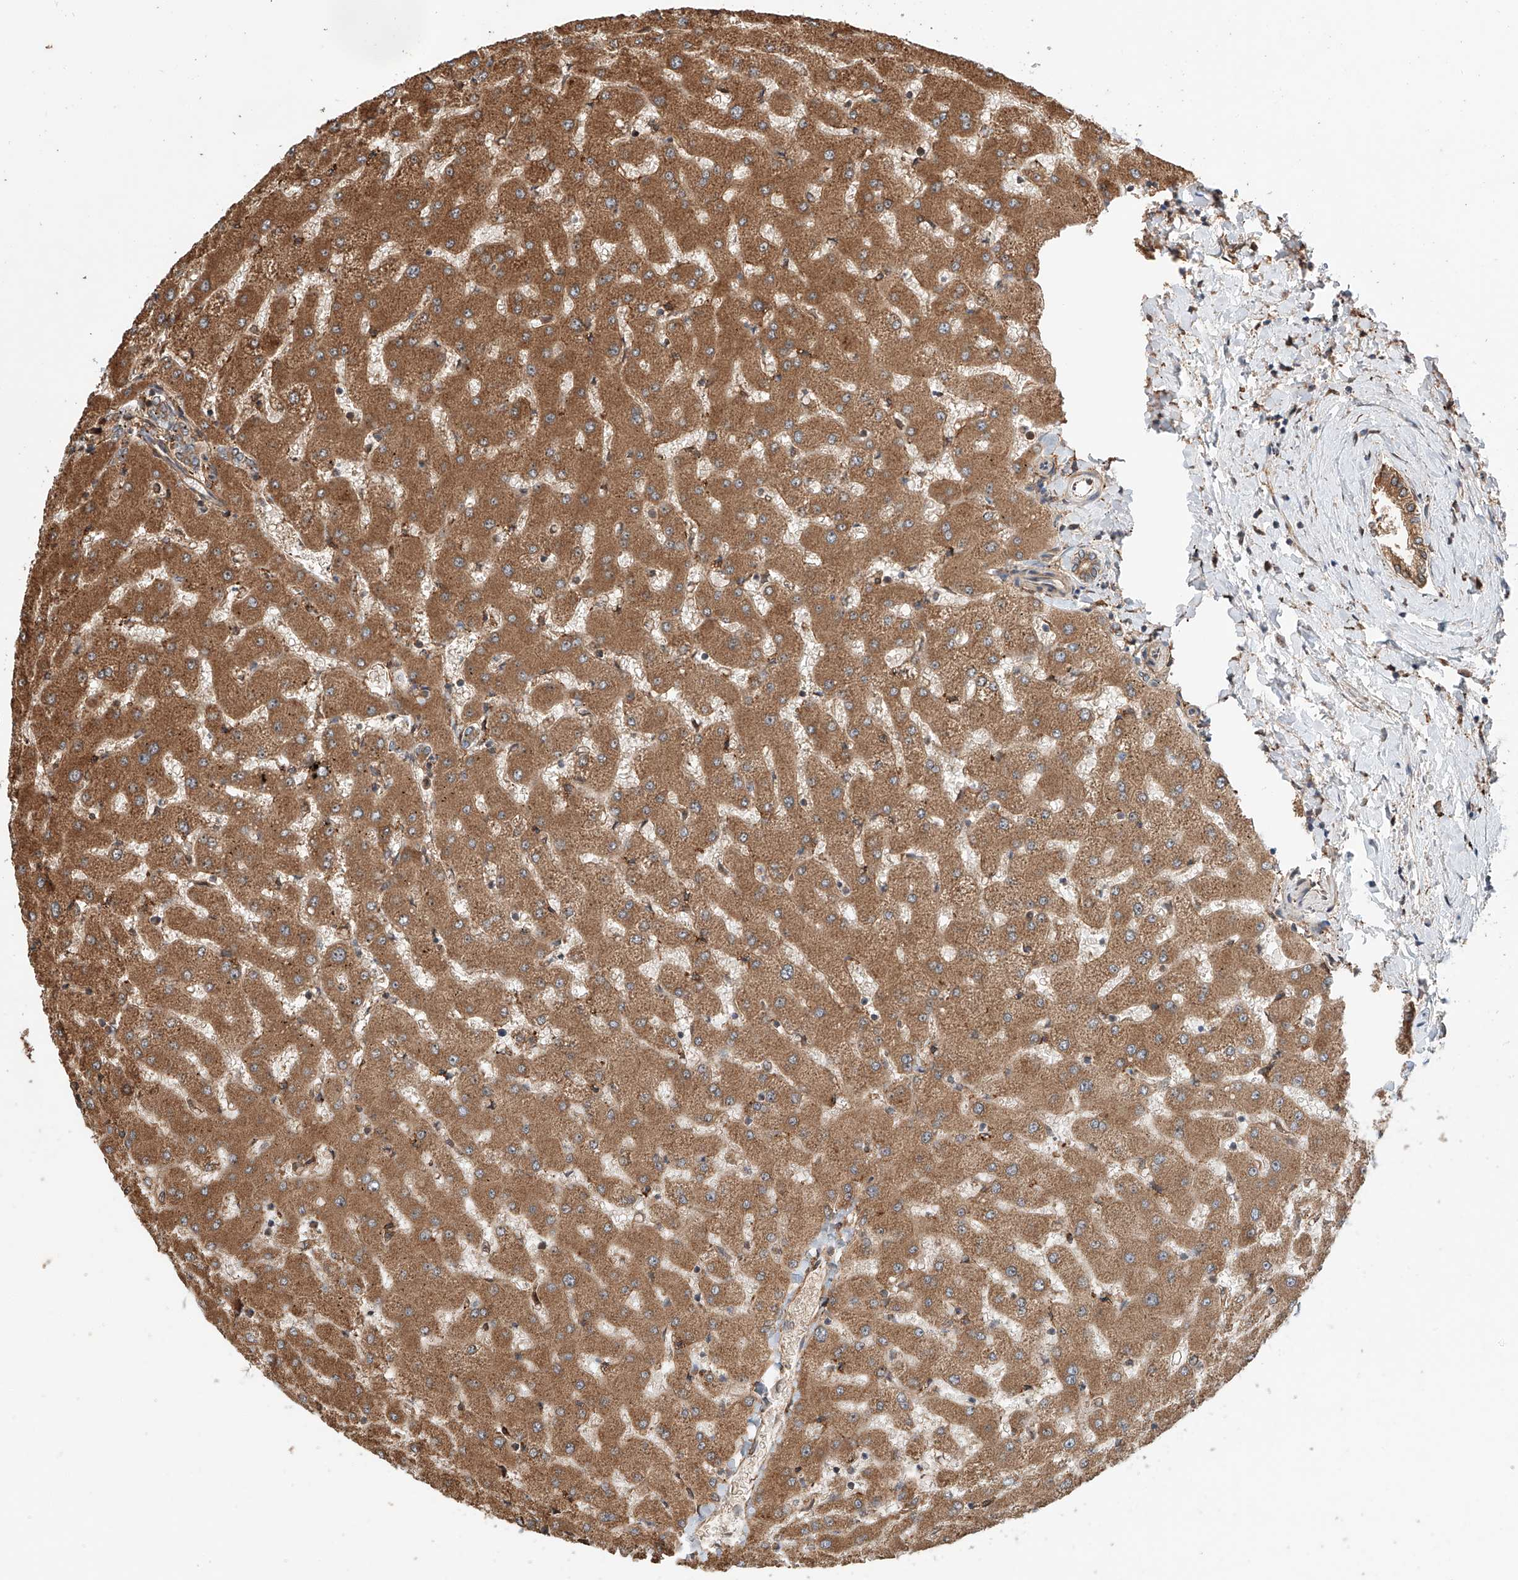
{"staining": {"intensity": "moderate", "quantity": ">75%", "location": "cytoplasmic/membranous"}, "tissue": "liver", "cell_type": "Cholangiocytes", "image_type": "normal", "snomed": [{"axis": "morphology", "description": "Normal tissue, NOS"}, {"axis": "topography", "description": "Liver"}], "caption": "The image exhibits immunohistochemical staining of unremarkable liver. There is moderate cytoplasmic/membranous positivity is seen in approximately >75% of cholangiocytes.", "gene": "DNAH8", "patient": {"sex": "female", "age": 63}}